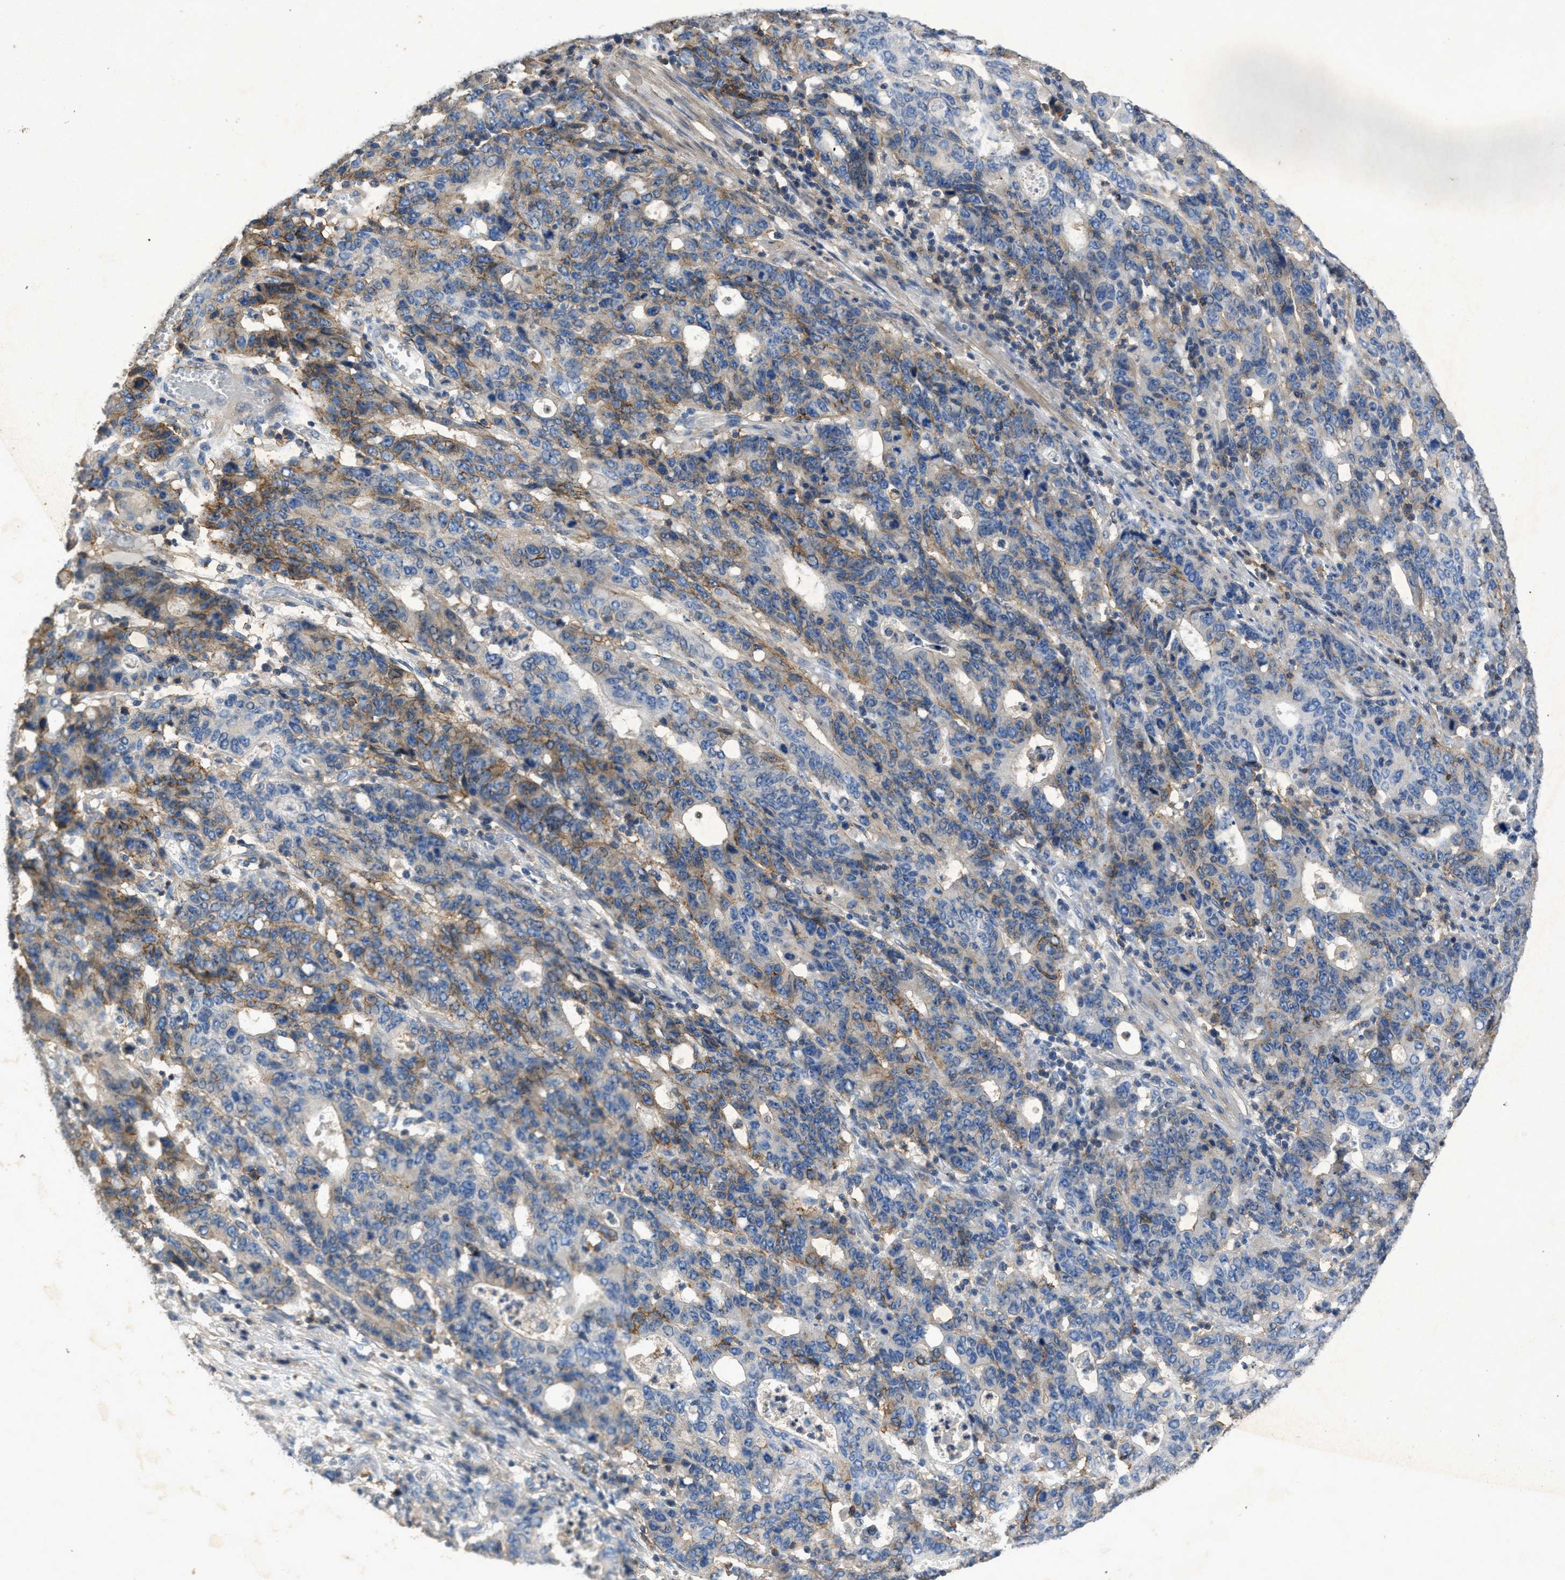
{"staining": {"intensity": "moderate", "quantity": "25%-75%", "location": "cytoplasmic/membranous"}, "tissue": "stomach cancer", "cell_type": "Tumor cells", "image_type": "cancer", "snomed": [{"axis": "morphology", "description": "Adenocarcinoma, NOS"}, {"axis": "topography", "description": "Stomach, upper"}], "caption": "The immunohistochemical stain shows moderate cytoplasmic/membranous positivity in tumor cells of stomach cancer tissue.", "gene": "OR51E1", "patient": {"sex": "male", "age": 69}}